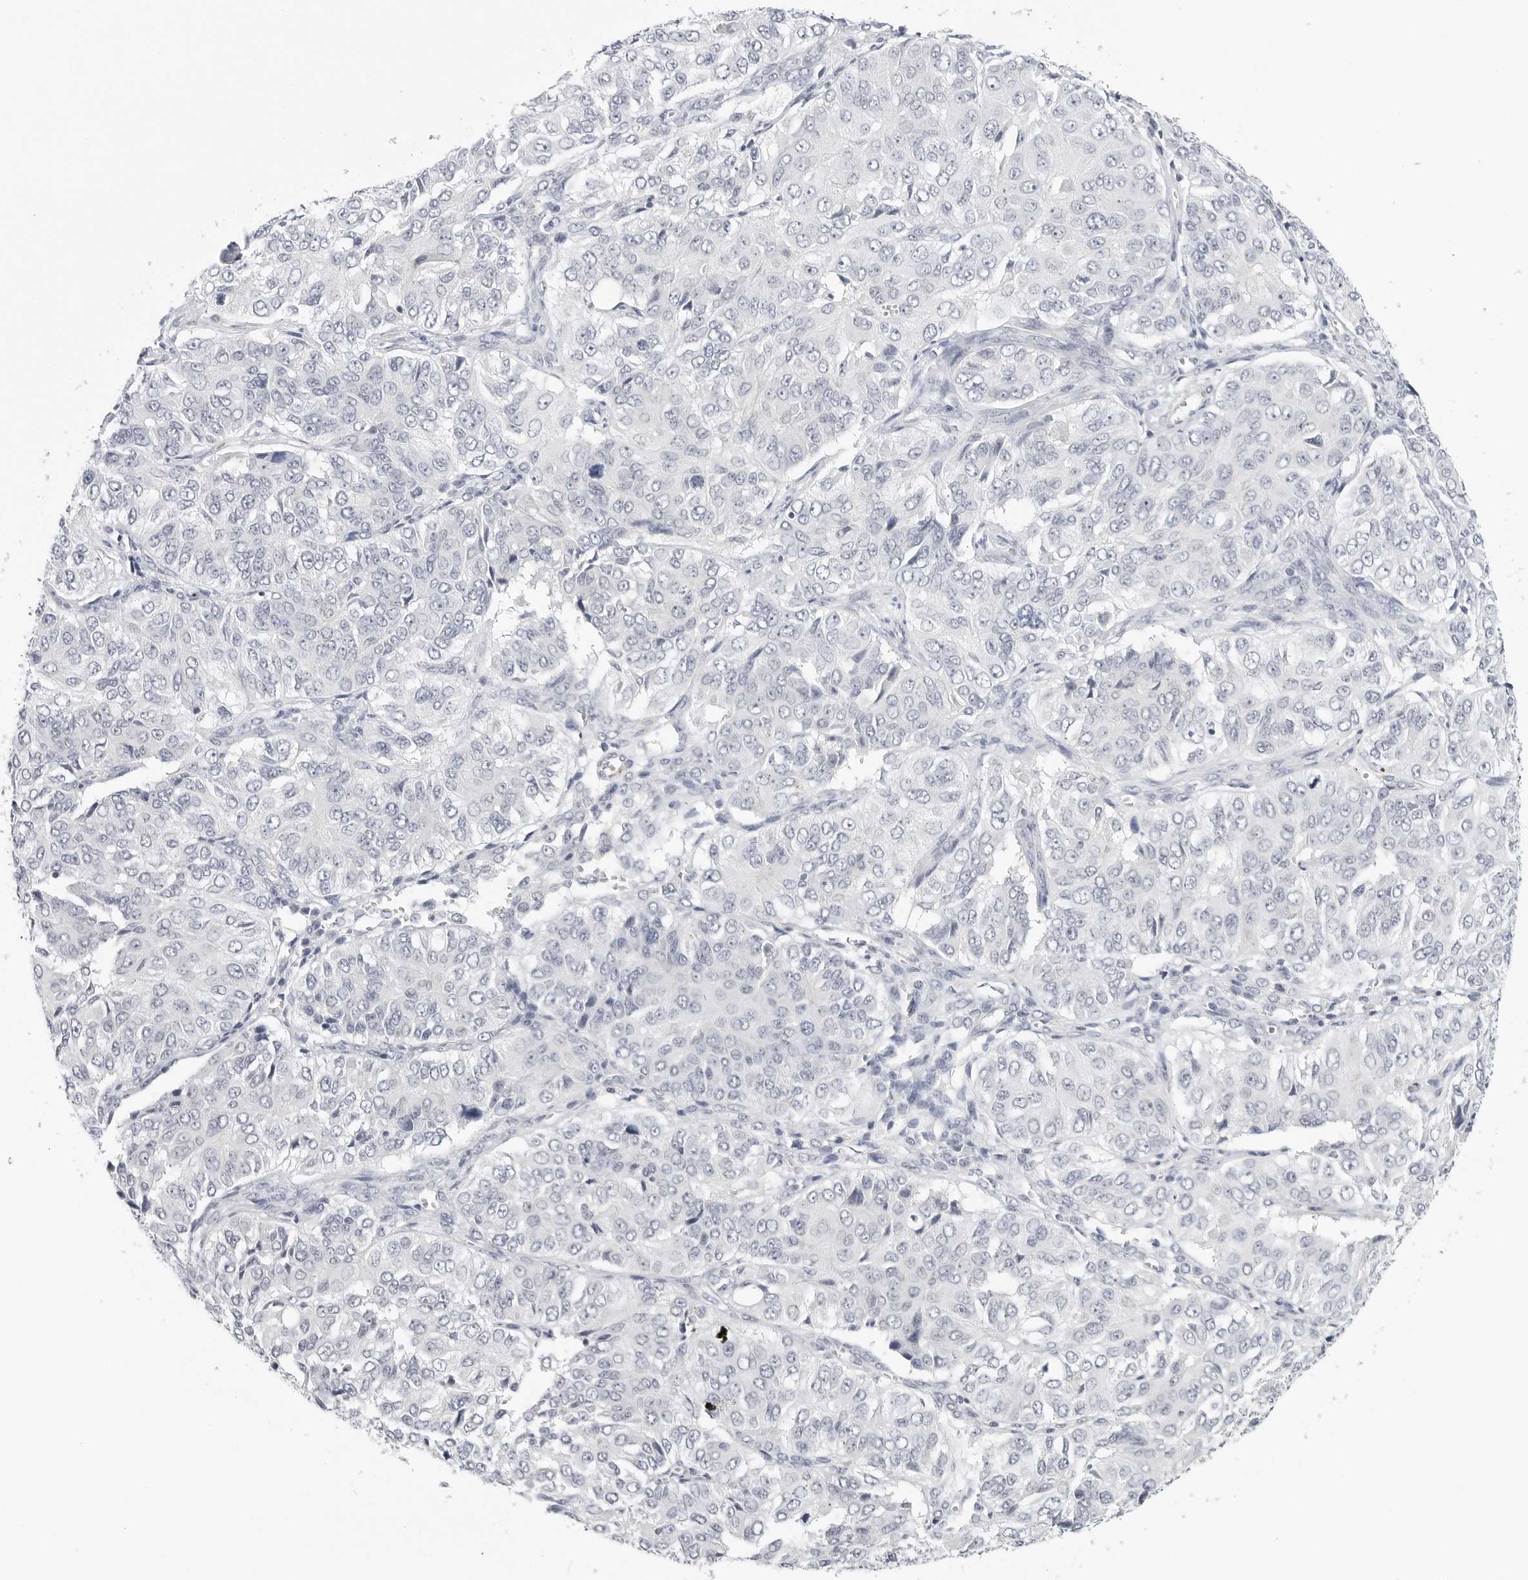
{"staining": {"intensity": "negative", "quantity": "none", "location": "none"}, "tissue": "ovarian cancer", "cell_type": "Tumor cells", "image_type": "cancer", "snomed": [{"axis": "morphology", "description": "Carcinoma, endometroid"}, {"axis": "topography", "description": "Ovary"}], "caption": "Ovarian endometroid carcinoma was stained to show a protein in brown. There is no significant positivity in tumor cells.", "gene": "MAP2K5", "patient": {"sex": "female", "age": 51}}